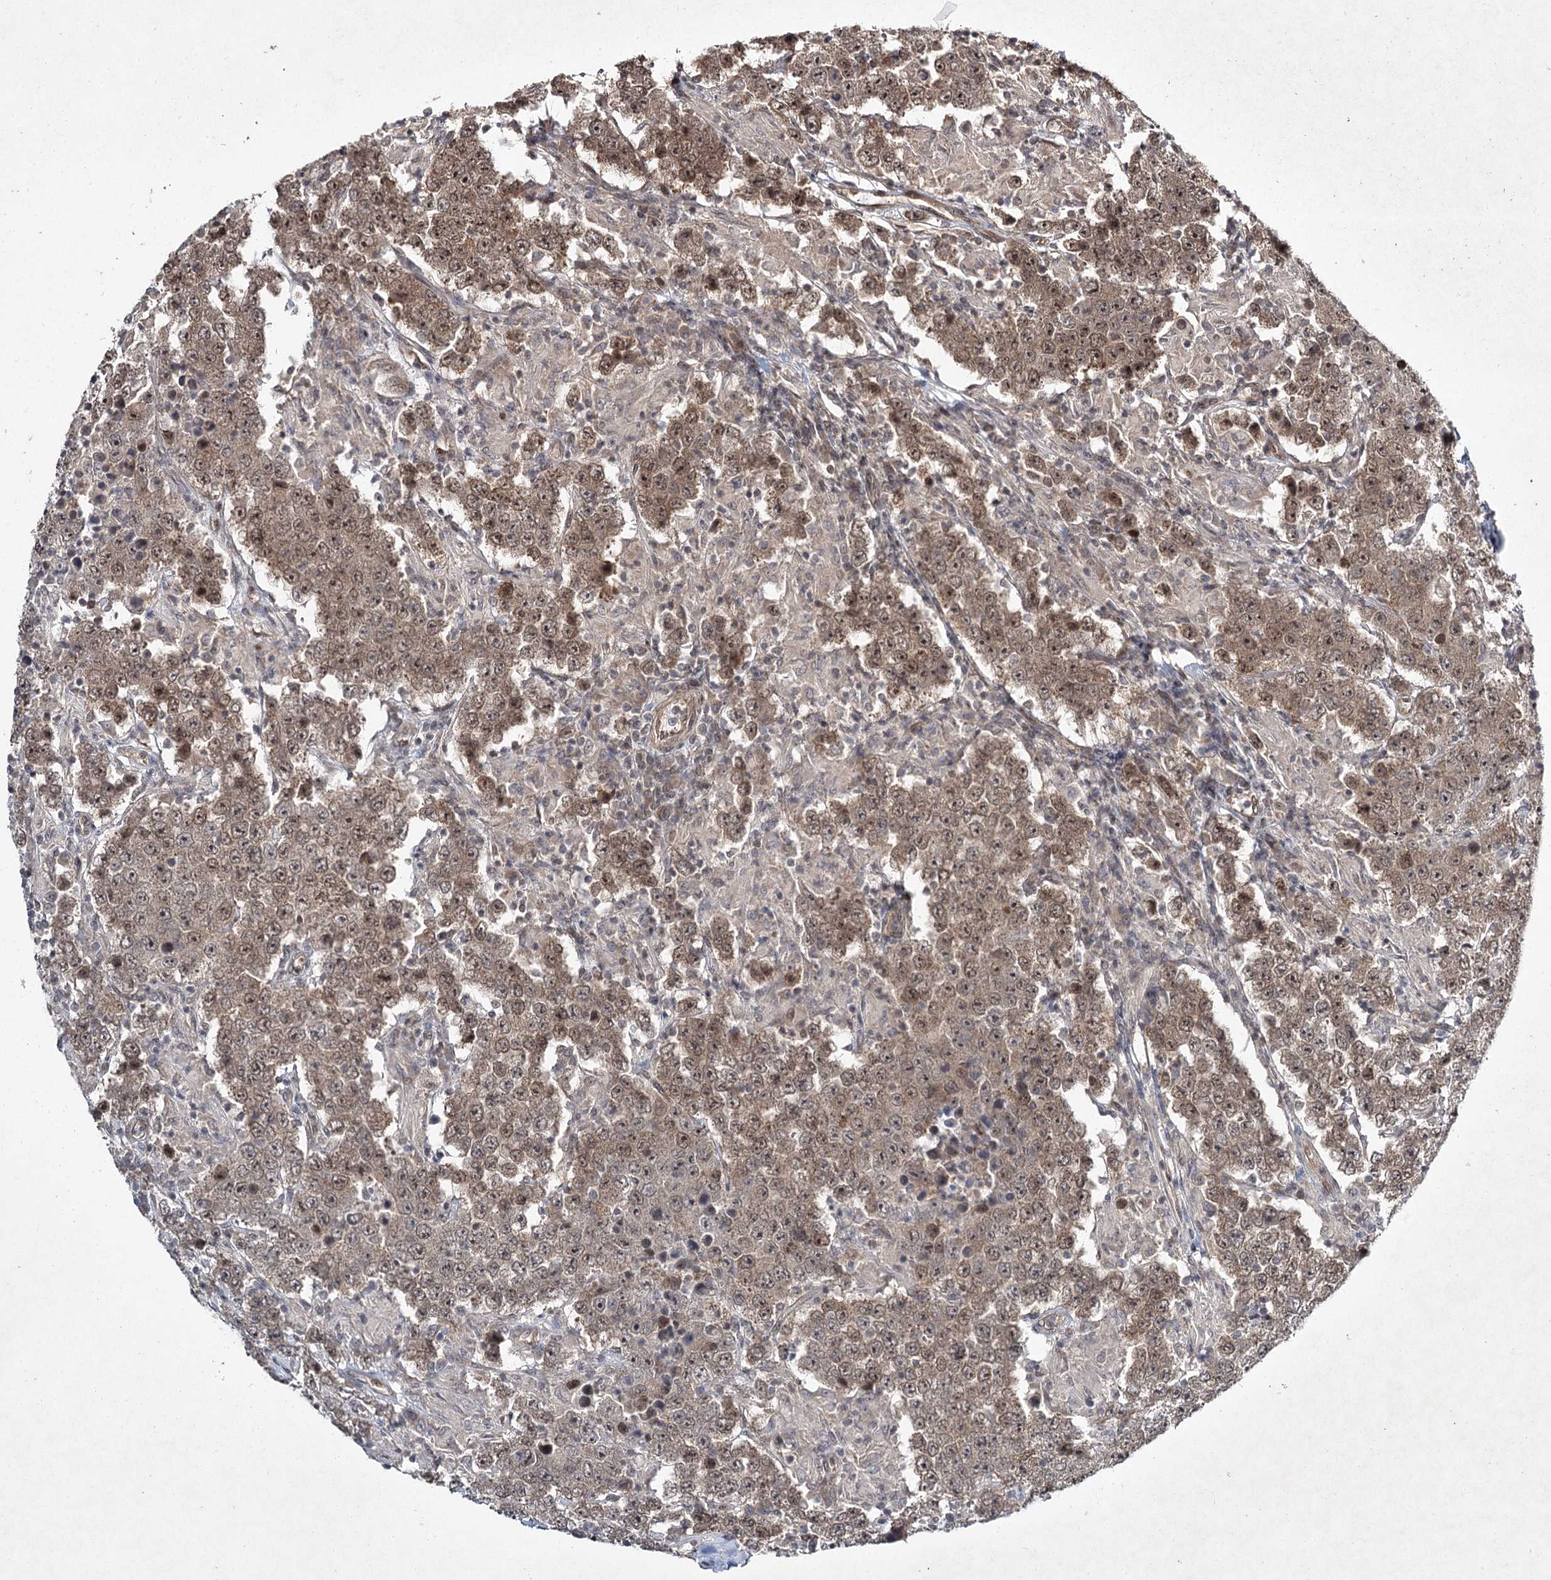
{"staining": {"intensity": "moderate", "quantity": ">75%", "location": "cytoplasmic/membranous,nuclear"}, "tissue": "testis cancer", "cell_type": "Tumor cells", "image_type": "cancer", "snomed": [{"axis": "morphology", "description": "Normal tissue, NOS"}, {"axis": "morphology", "description": "Urothelial carcinoma, High grade"}, {"axis": "morphology", "description": "Seminoma, NOS"}, {"axis": "morphology", "description": "Carcinoma, Embryonal, NOS"}, {"axis": "topography", "description": "Urinary bladder"}, {"axis": "topography", "description": "Testis"}], "caption": "About >75% of tumor cells in testis cancer display moderate cytoplasmic/membranous and nuclear protein staining as visualized by brown immunohistochemical staining.", "gene": "DCUN1D4", "patient": {"sex": "male", "age": 41}}